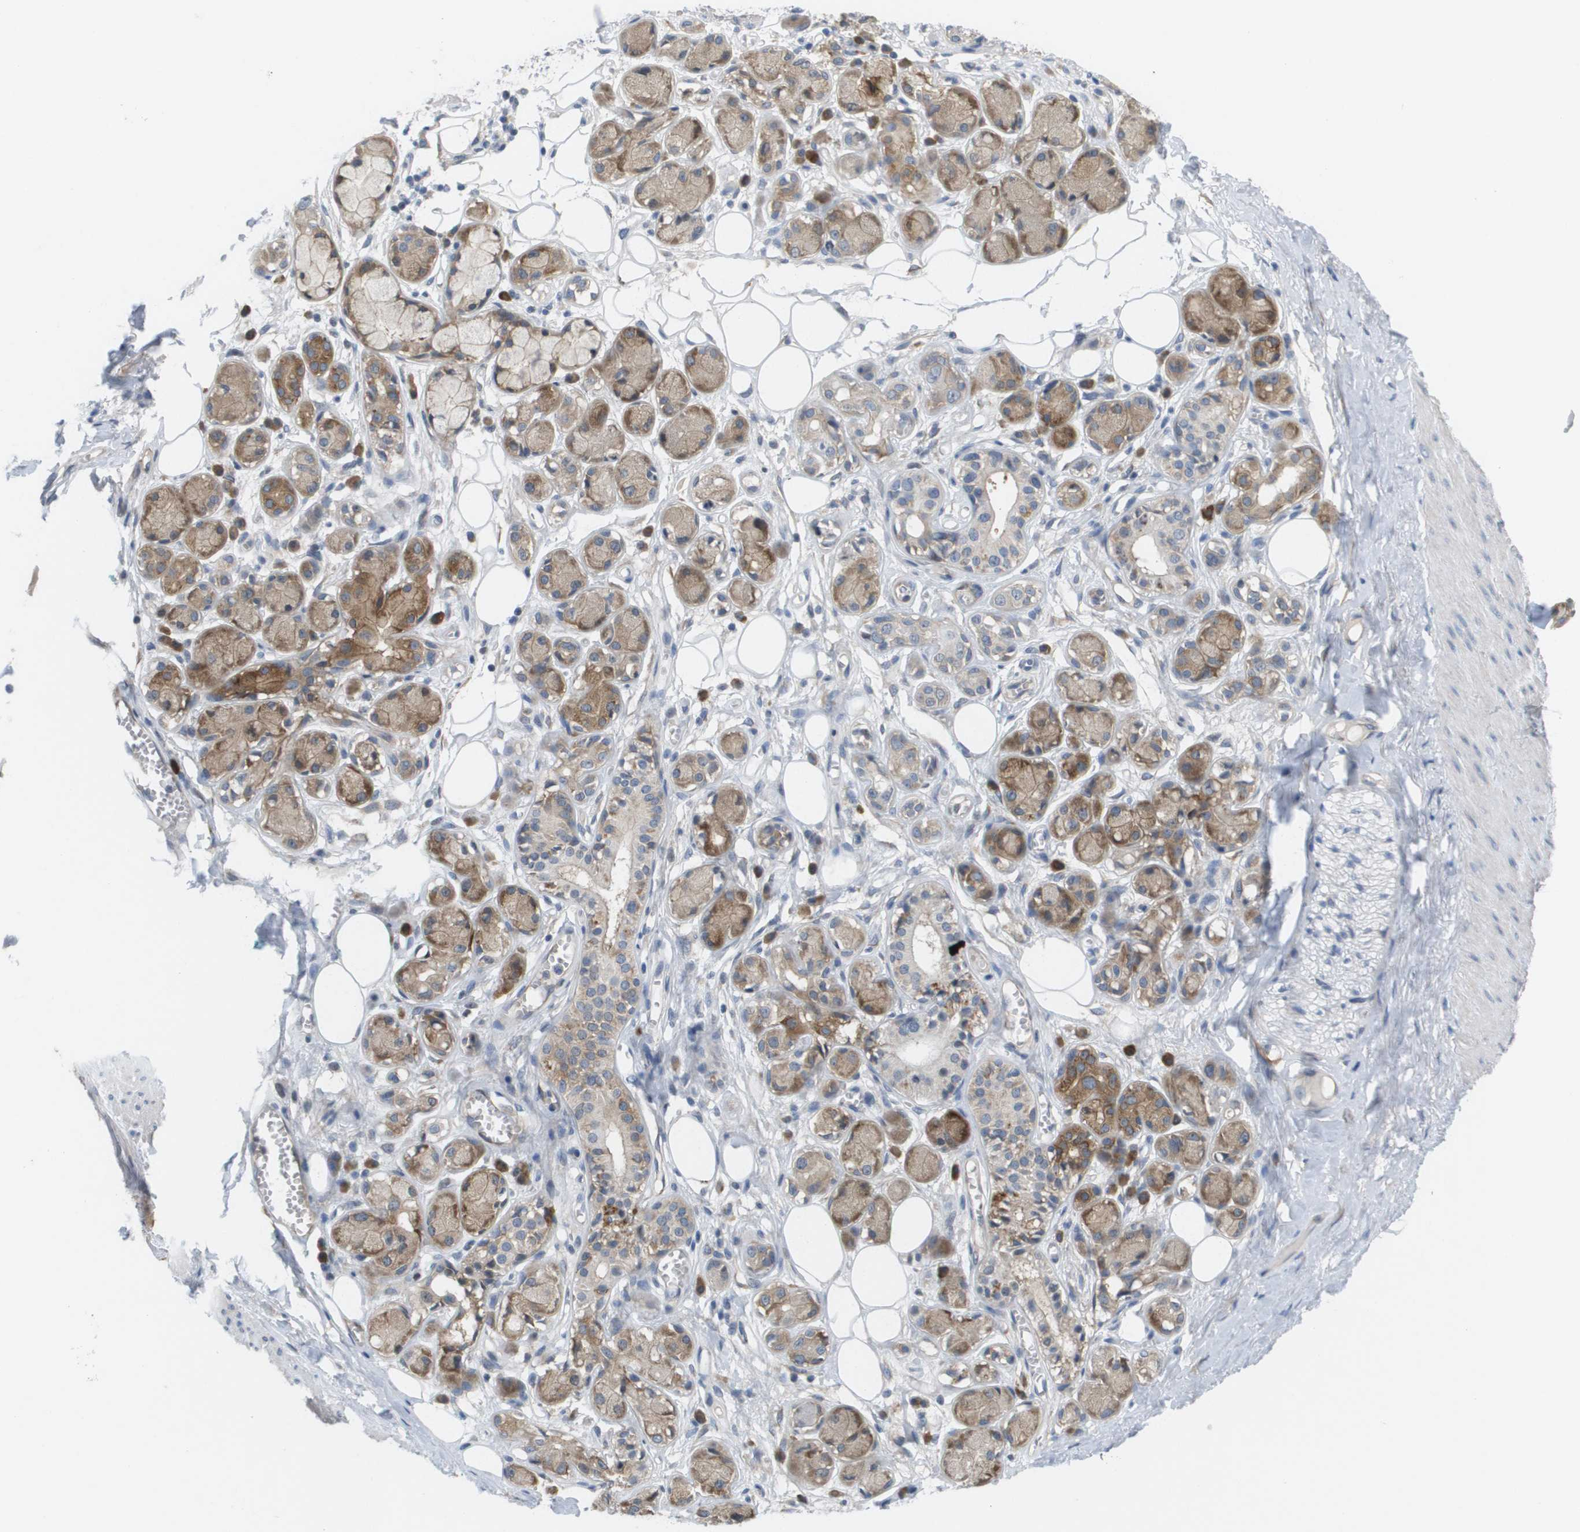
{"staining": {"intensity": "negative", "quantity": "none", "location": "none"}, "tissue": "adipose tissue", "cell_type": "Adipocytes", "image_type": "normal", "snomed": [{"axis": "morphology", "description": "Normal tissue, NOS"}, {"axis": "morphology", "description": "Inflammation, NOS"}, {"axis": "topography", "description": "Salivary gland"}, {"axis": "topography", "description": "Peripheral nerve tissue"}], "caption": "This is an IHC photomicrograph of unremarkable adipose tissue. There is no positivity in adipocytes.", "gene": "MARCHF8", "patient": {"sex": "female", "age": 75}}